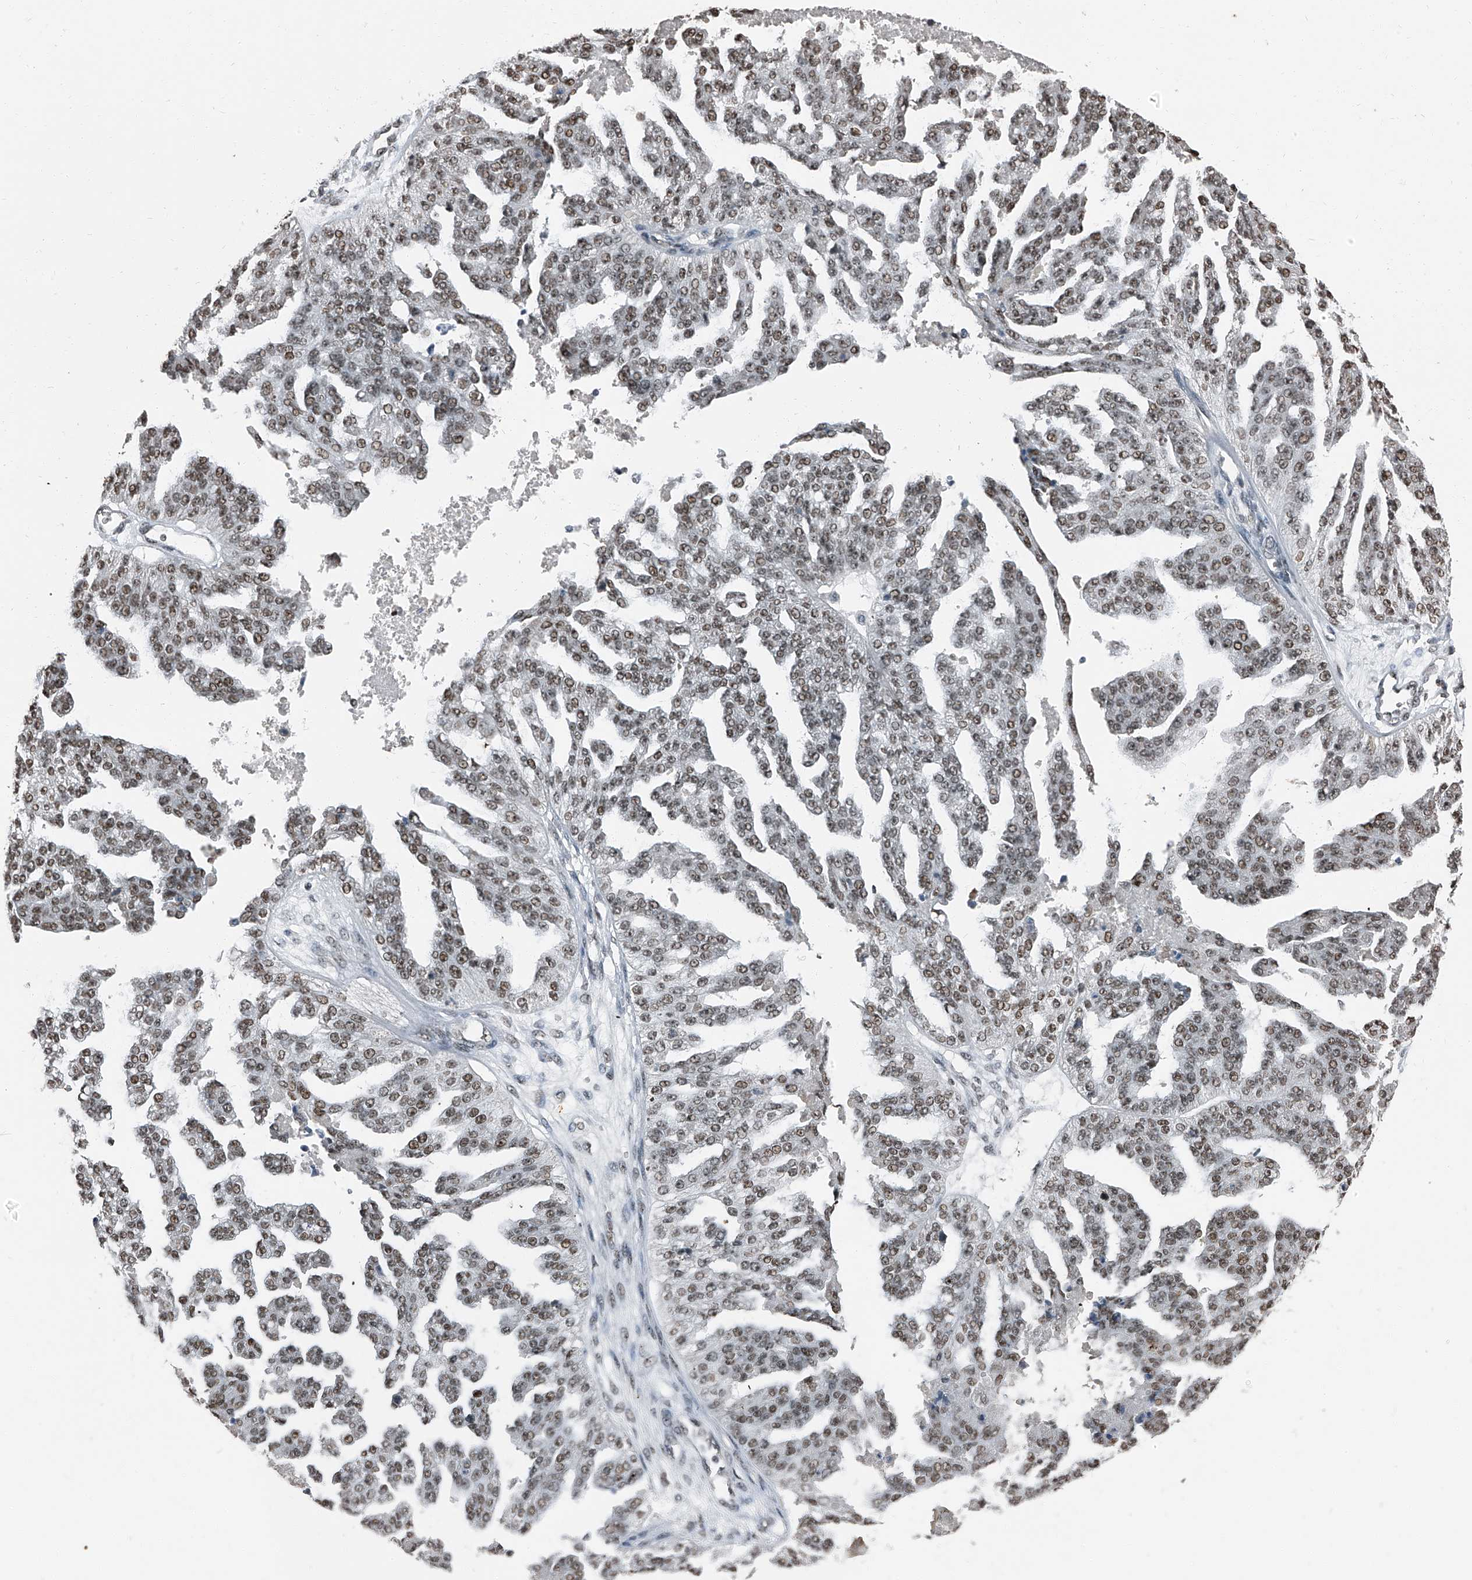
{"staining": {"intensity": "moderate", "quantity": ">75%", "location": "nuclear"}, "tissue": "ovarian cancer", "cell_type": "Tumor cells", "image_type": "cancer", "snomed": [{"axis": "morphology", "description": "Cystadenocarcinoma, serous, NOS"}, {"axis": "topography", "description": "Ovary"}], "caption": "Immunohistochemistry (DAB) staining of human serous cystadenocarcinoma (ovarian) displays moderate nuclear protein positivity in approximately >75% of tumor cells.", "gene": "TCOF1", "patient": {"sex": "female", "age": 58}}